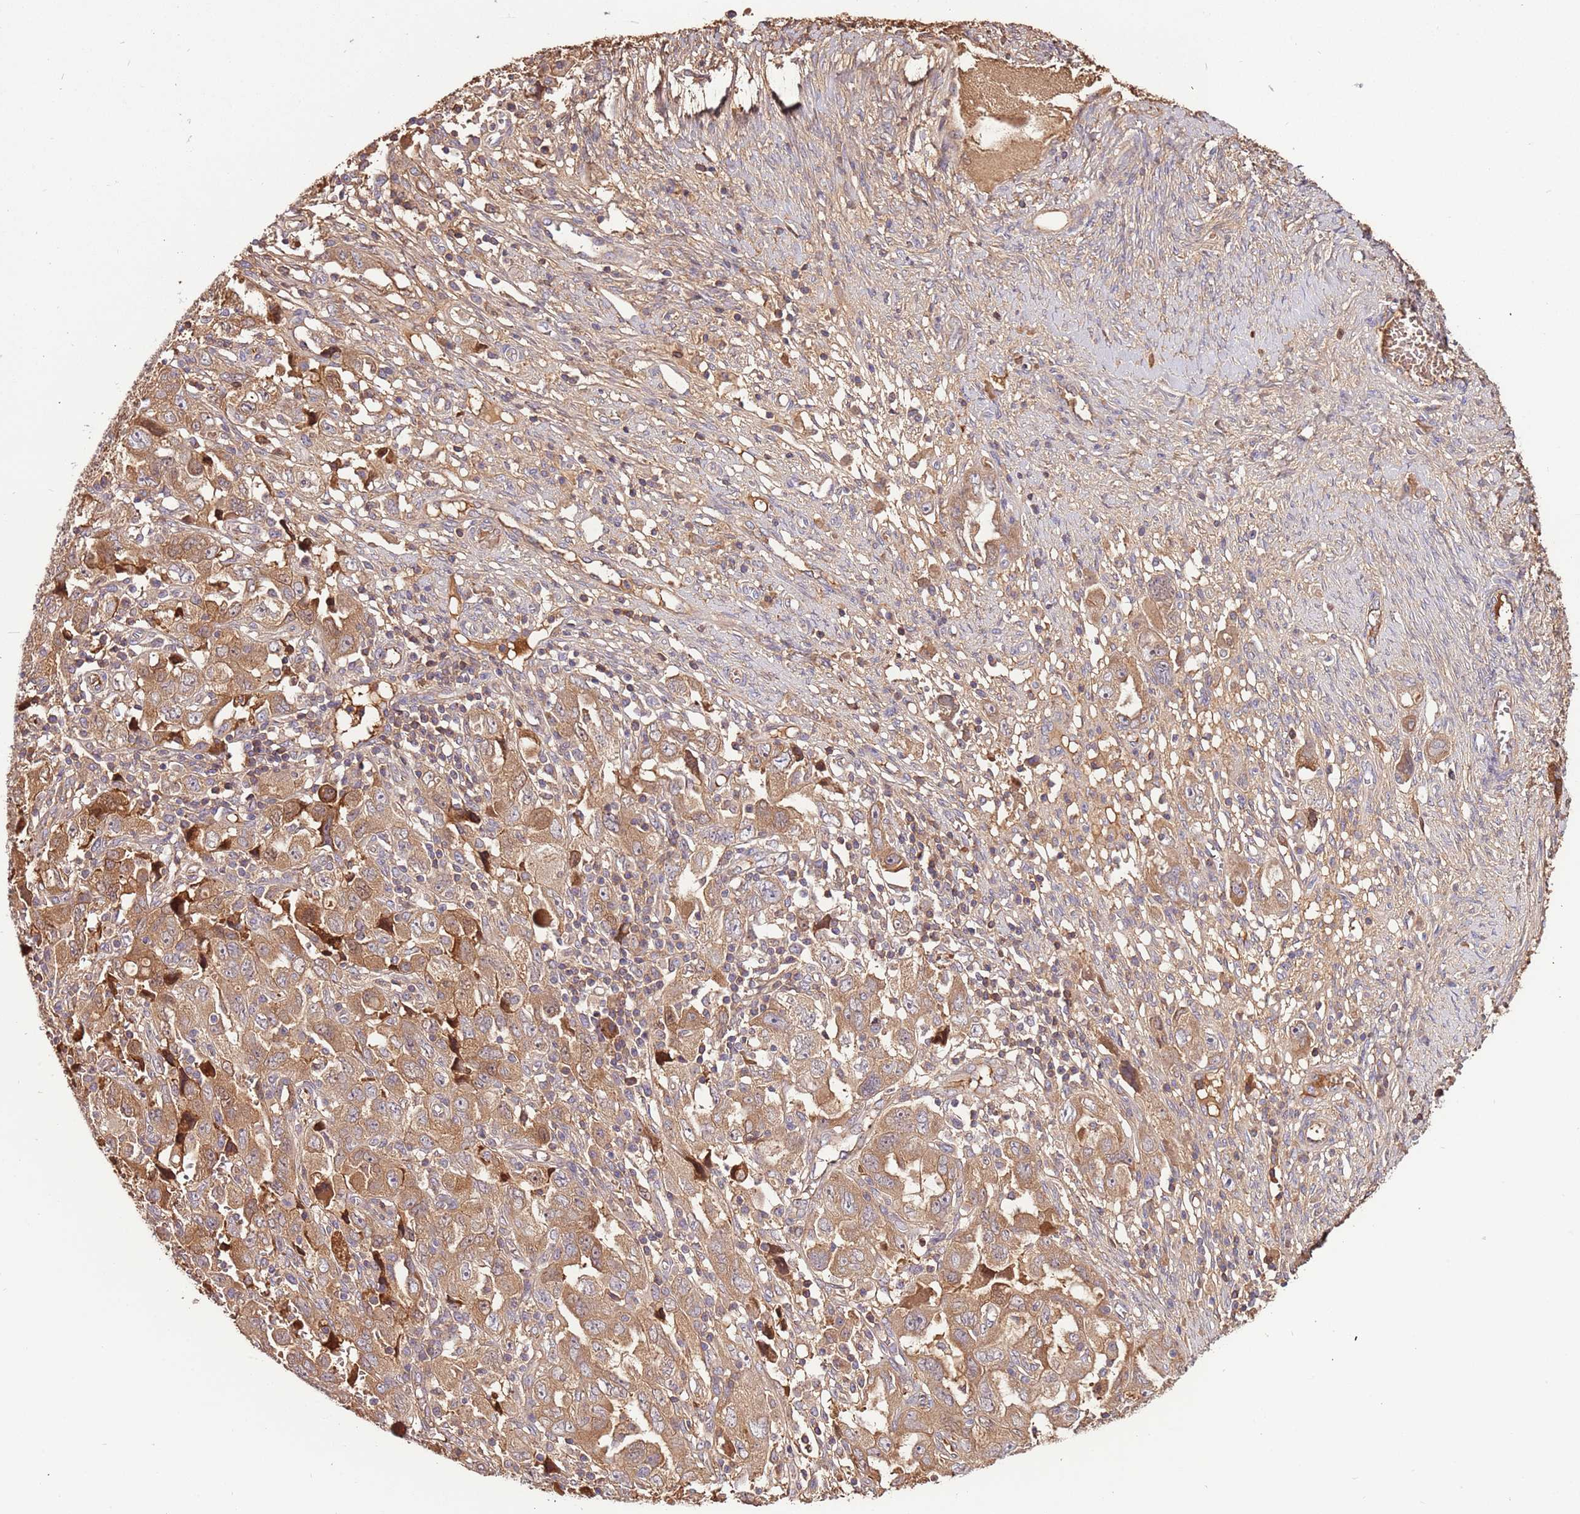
{"staining": {"intensity": "moderate", "quantity": ">75%", "location": "cytoplasmic/membranous"}, "tissue": "ovarian cancer", "cell_type": "Tumor cells", "image_type": "cancer", "snomed": [{"axis": "morphology", "description": "Carcinoma, NOS"}, {"axis": "morphology", "description": "Cystadenocarcinoma, serous, NOS"}, {"axis": "topography", "description": "Ovary"}], "caption": "Human ovarian carcinoma stained with a protein marker demonstrates moderate staining in tumor cells.", "gene": "DENR", "patient": {"sex": "female", "age": 69}}